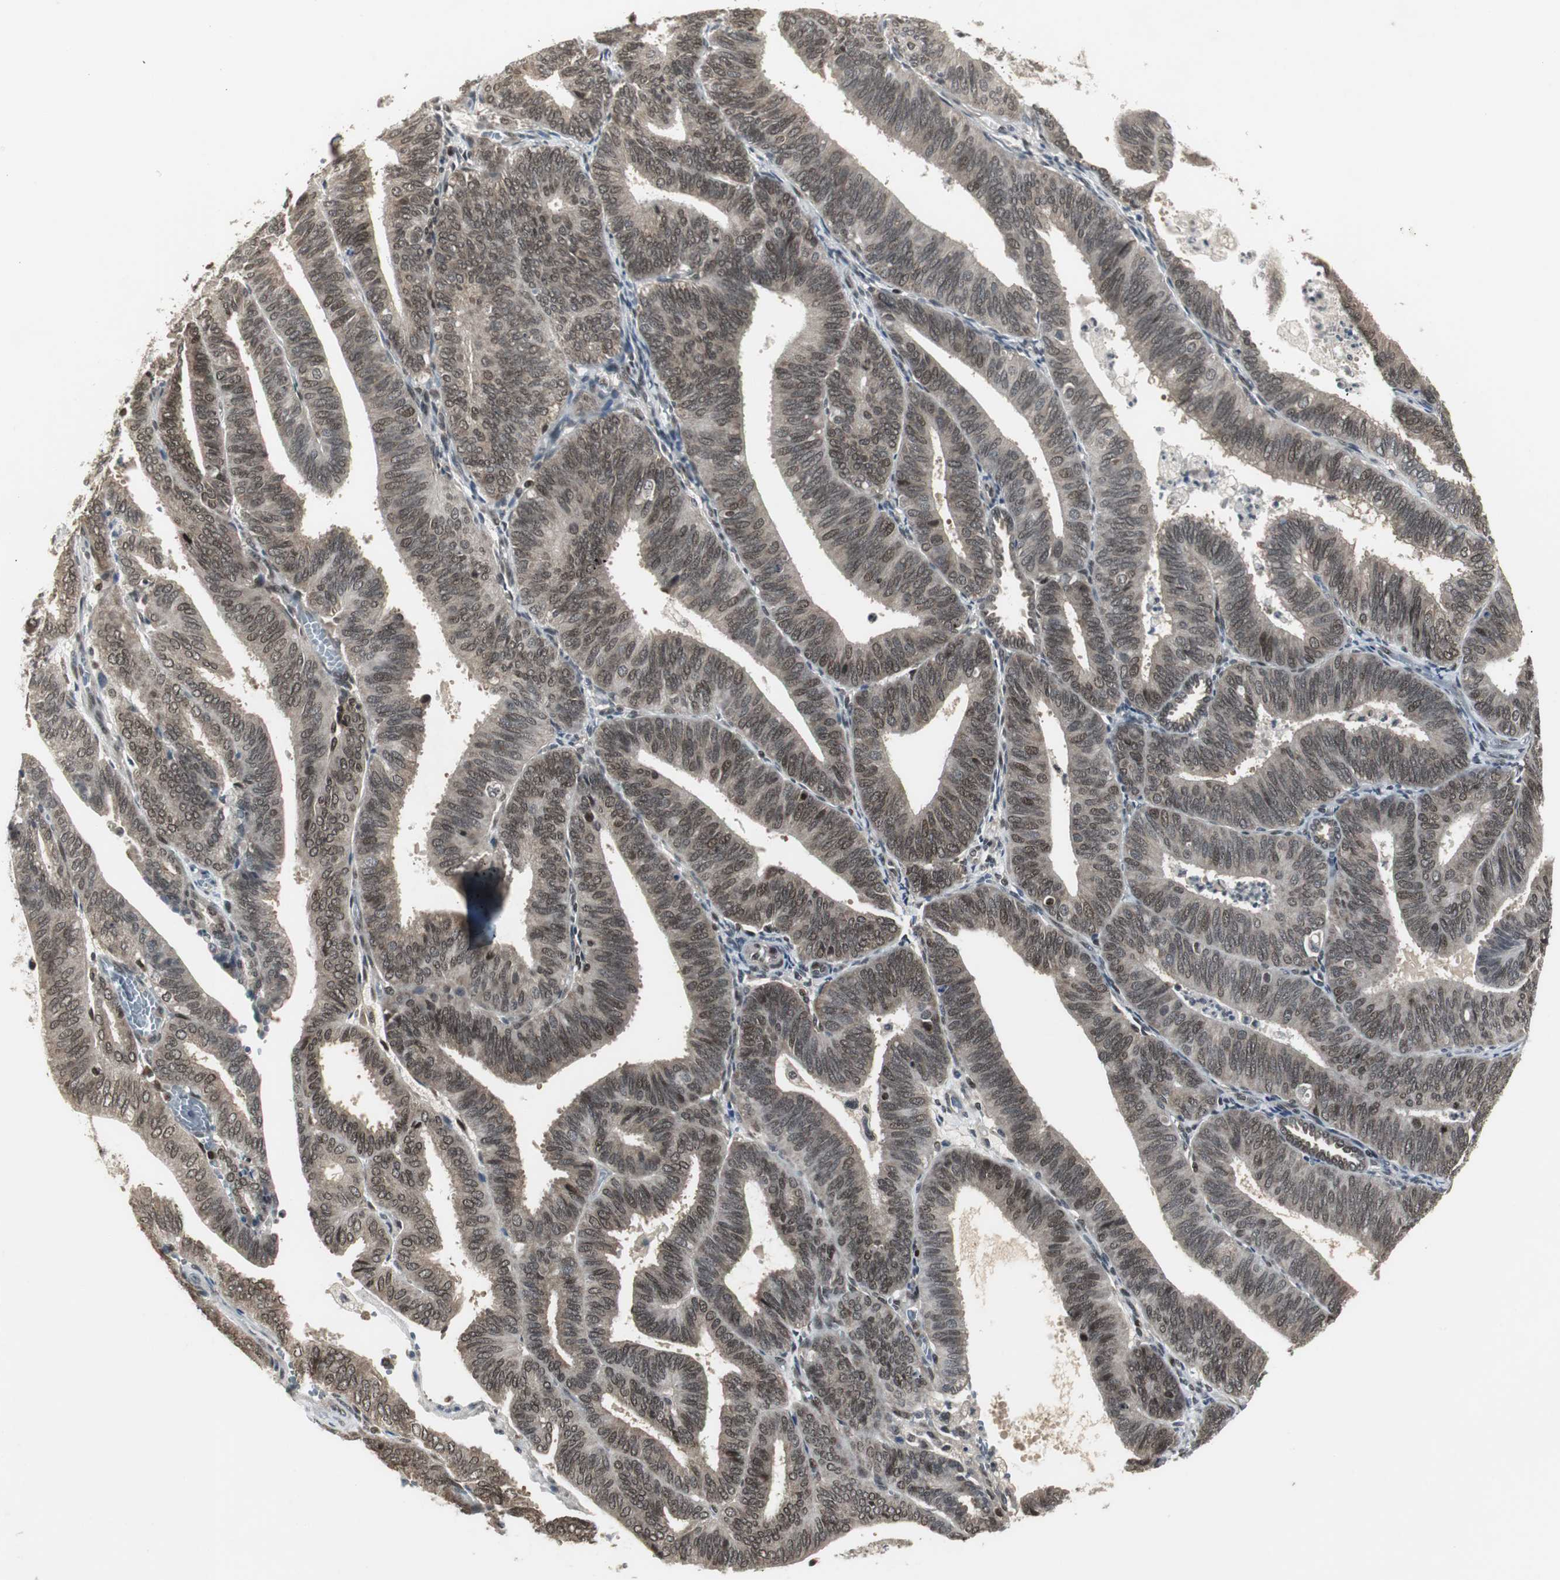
{"staining": {"intensity": "moderate", "quantity": ">75%", "location": "cytoplasmic/membranous,nuclear"}, "tissue": "endometrial cancer", "cell_type": "Tumor cells", "image_type": "cancer", "snomed": [{"axis": "morphology", "description": "Adenocarcinoma, NOS"}, {"axis": "topography", "description": "Uterus"}], "caption": "Immunohistochemistry histopathology image of neoplastic tissue: human endometrial adenocarcinoma stained using immunohistochemistry demonstrates medium levels of moderate protein expression localized specifically in the cytoplasmic/membranous and nuclear of tumor cells, appearing as a cytoplasmic/membranous and nuclear brown color.", "gene": "MPG", "patient": {"sex": "female", "age": 60}}